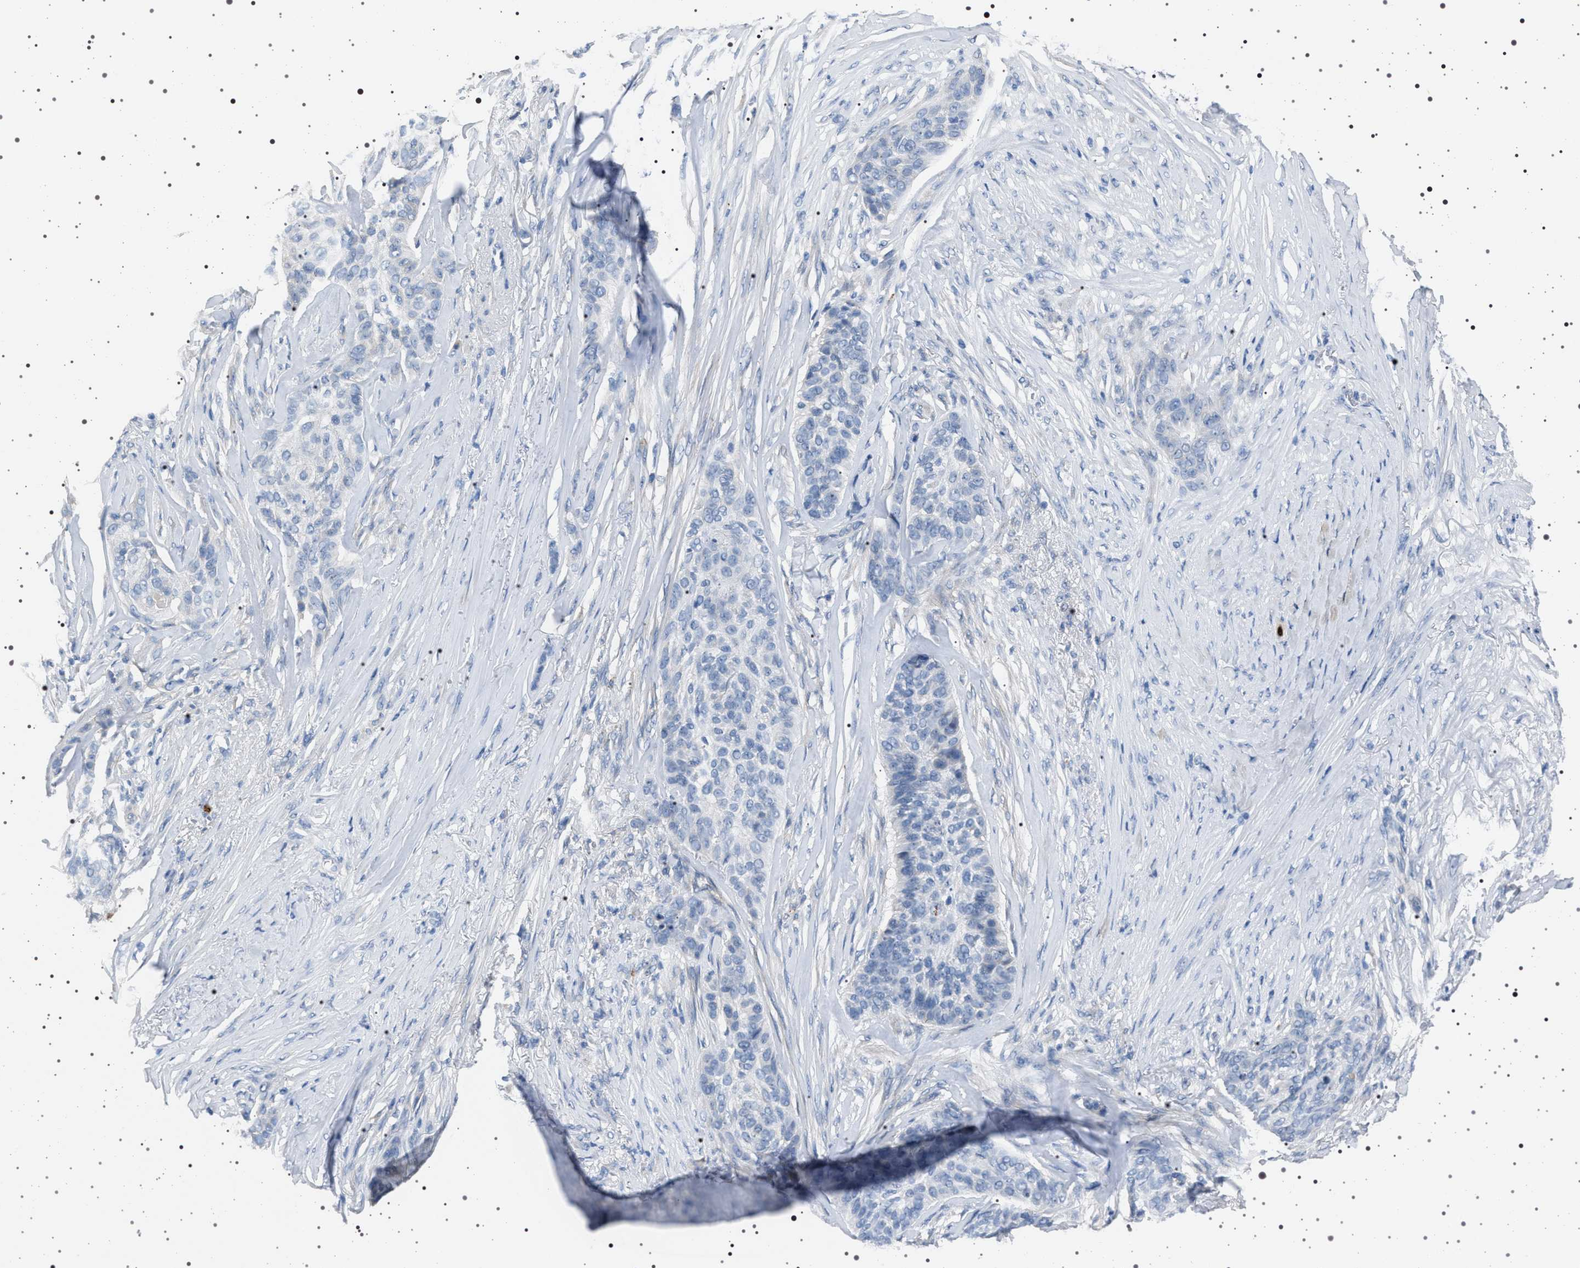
{"staining": {"intensity": "negative", "quantity": "none", "location": "none"}, "tissue": "skin cancer", "cell_type": "Tumor cells", "image_type": "cancer", "snomed": [{"axis": "morphology", "description": "Basal cell carcinoma"}, {"axis": "topography", "description": "Skin"}], "caption": "Tumor cells are negative for protein expression in human skin cancer. (Brightfield microscopy of DAB (3,3'-diaminobenzidine) immunohistochemistry (IHC) at high magnification).", "gene": "NAT9", "patient": {"sex": "male", "age": 85}}